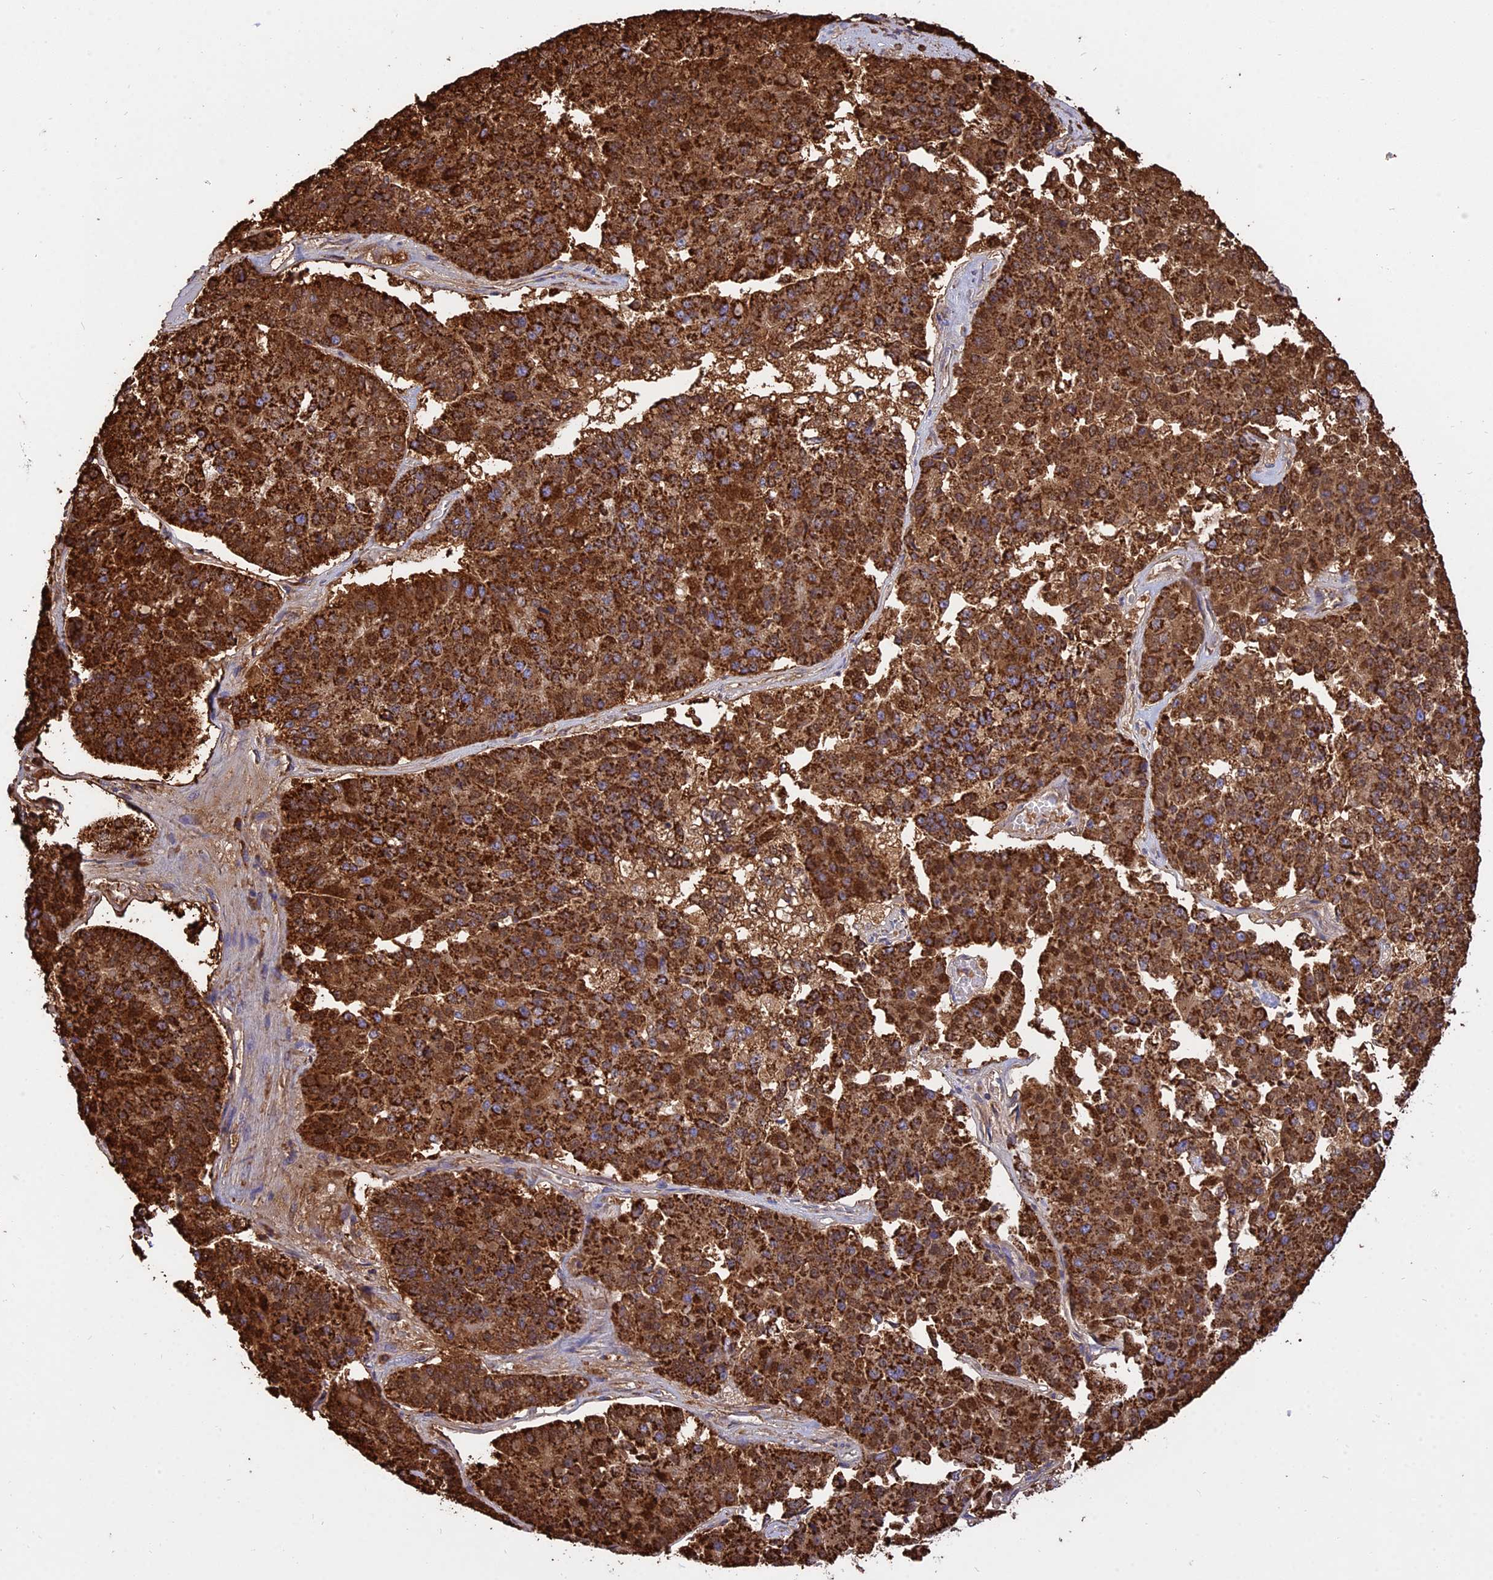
{"staining": {"intensity": "strong", "quantity": ">75%", "location": "cytoplasmic/membranous"}, "tissue": "pancreatic cancer", "cell_type": "Tumor cells", "image_type": "cancer", "snomed": [{"axis": "morphology", "description": "Adenocarcinoma, NOS"}, {"axis": "topography", "description": "Pancreas"}], "caption": "Human pancreatic adenocarcinoma stained for a protein (brown) exhibits strong cytoplasmic/membranous positive expression in about >75% of tumor cells.", "gene": "TTC4", "patient": {"sex": "male", "age": 50}}